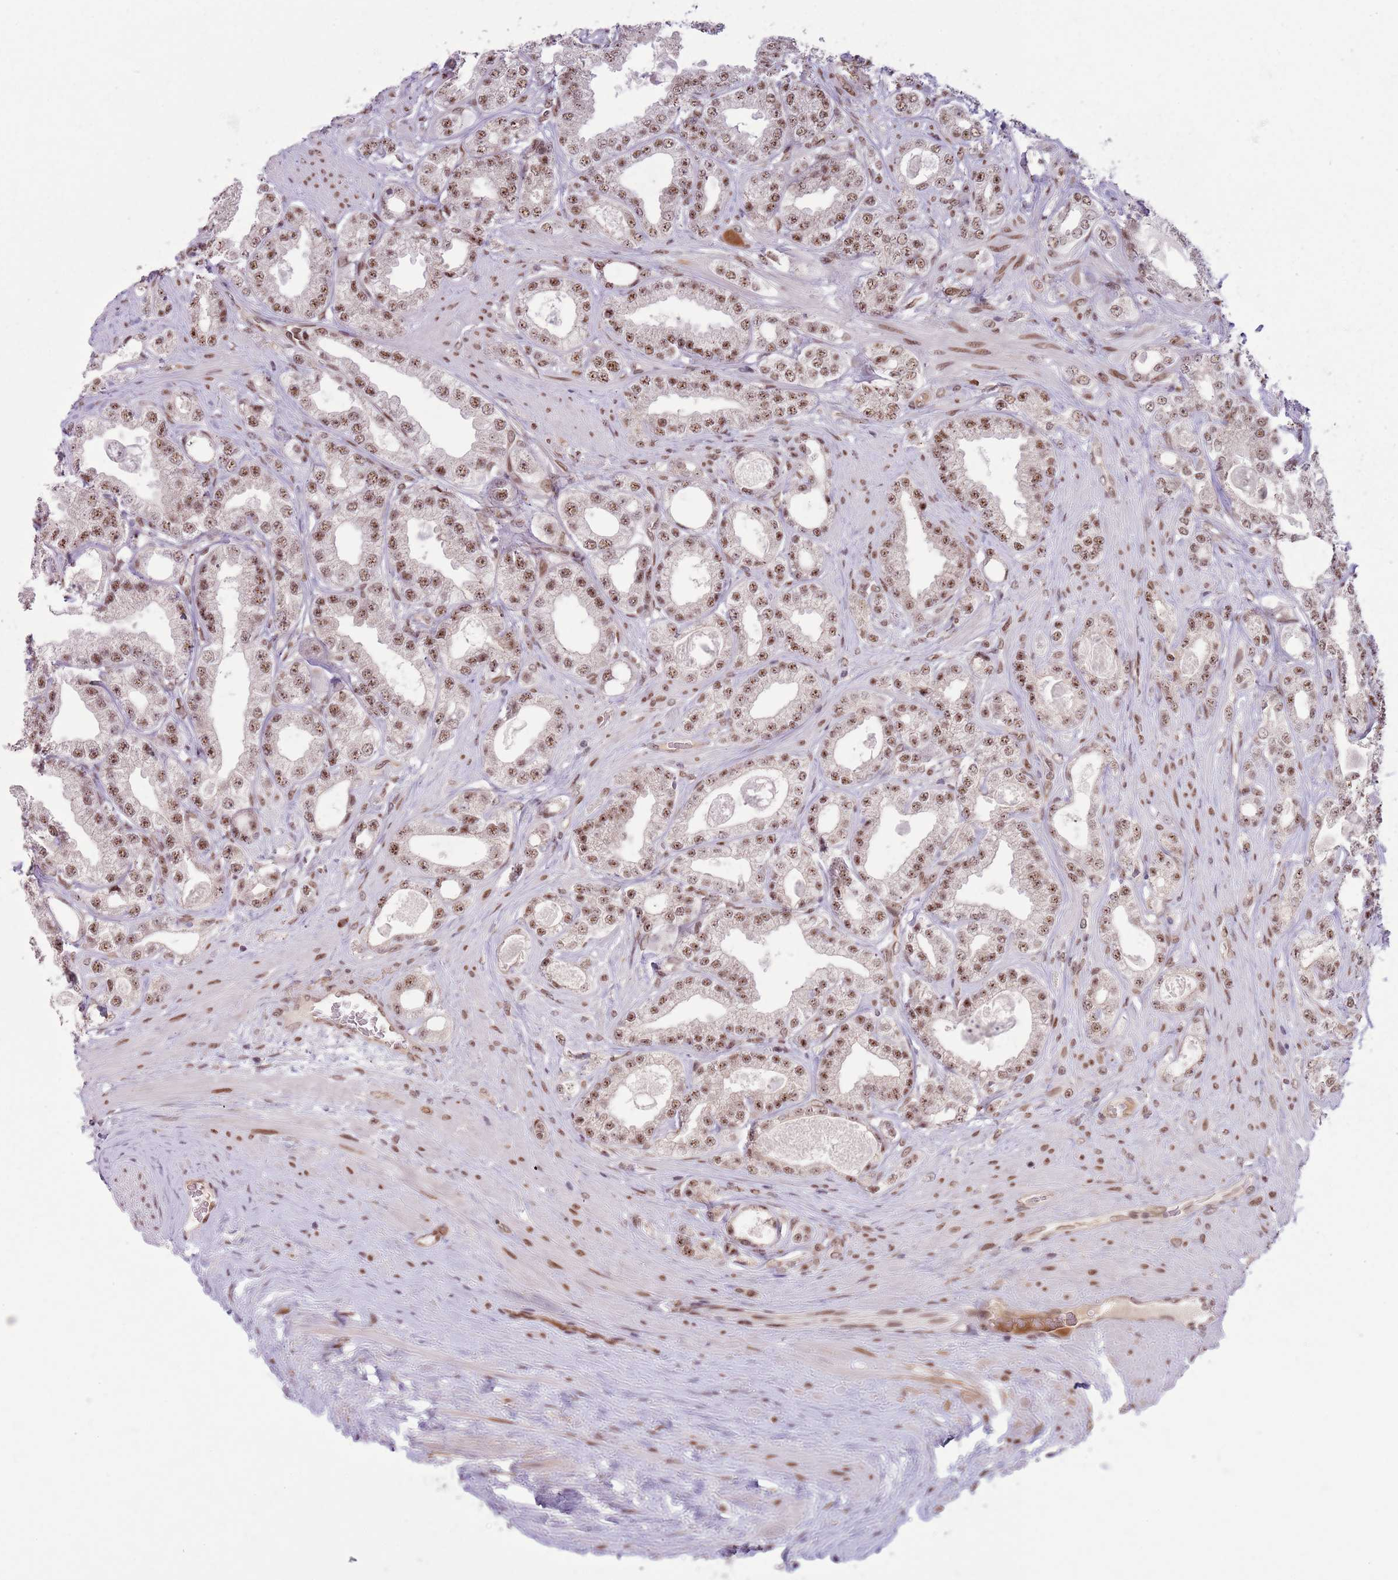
{"staining": {"intensity": "moderate", "quantity": ">75%", "location": "nuclear"}, "tissue": "prostate cancer", "cell_type": "Tumor cells", "image_type": "cancer", "snomed": [{"axis": "morphology", "description": "Adenocarcinoma, Low grade"}, {"axis": "topography", "description": "Prostate"}], "caption": "Brown immunohistochemical staining in prostate cancer (low-grade adenocarcinoma) shows moderate nuclear positivity in approximately >75% of tumor cells.", "gene": "SIPA1L3", "patient": {"sex": "male", "age": 63}}